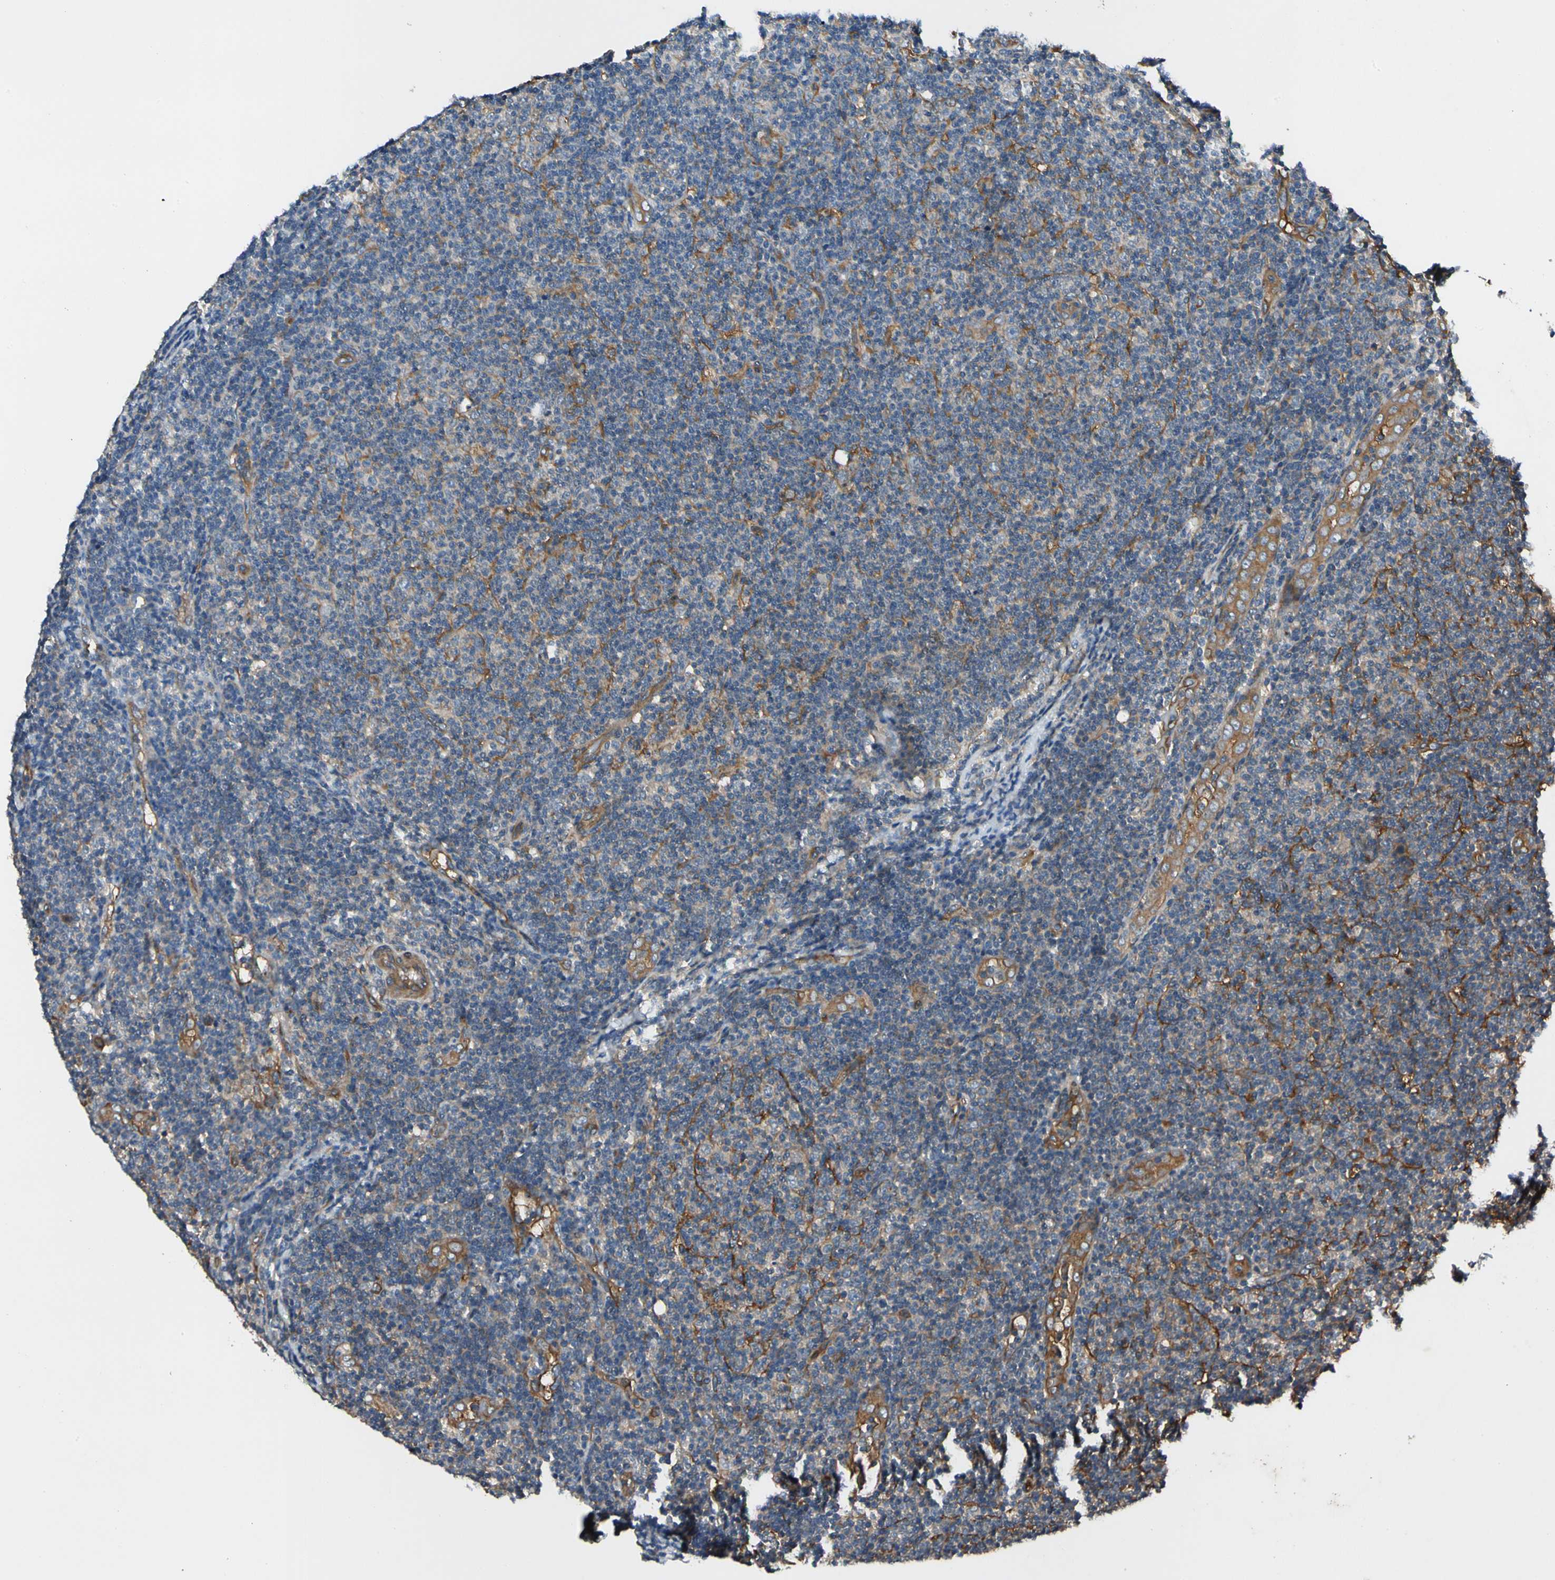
{"staining": {"intensity": "negative", "quantity": "none", "location": "none"}, "tissue": "lymphoma", "cell_type": "Tumor cells", "image_type": "cancer", "snomed": [{"axis": "morphology", "description": "Malignant lymphoma, non-Hodgkin's type, Low grade"}, {"axis": "topography", "description": "Lymph node"}], "caption": "Low-grade malignant lymphoma, non-Hodgkin's type stained for a protein using immunohistochemistry (IHC) exhibits no expression tumor cells.", "gene": "ROCK2", "patient": {"sex": "male", "age": 83}}